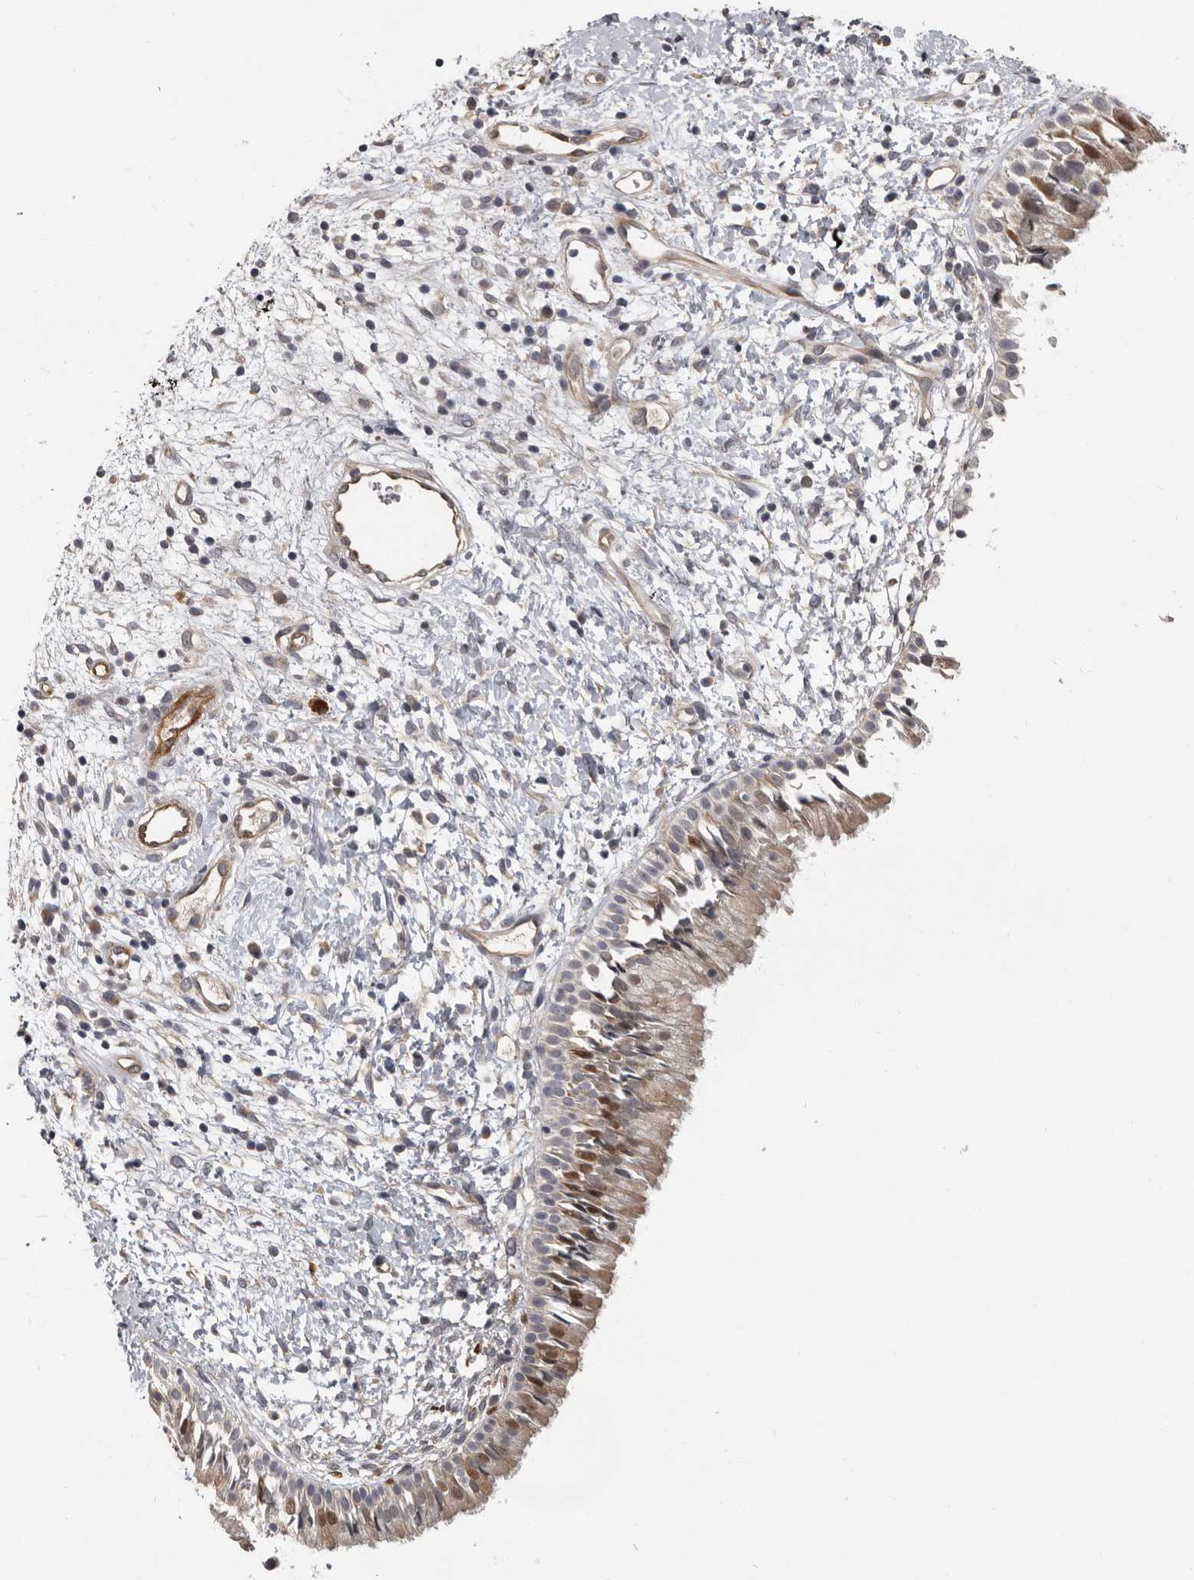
{"staining": {"intensity": "moderate", "quantity": ">75%", "location": "cytoplasmic/membranous,nuclear"}, "tissue": "nasopharynx", "cell_type": "Respiratory epithelial cells", "image_type": "normal", "snomed": [{"axis": "morphology", "description": "Normal tissue, NOS"}, {"axis": "topography", "description": "Nasopharynx"}], "caption": "This is a histology image of IHC staining of benign nasopharynx, which shows moderate expression in the cytoplasmic/membranous,nuclear of respiratory epithelial cells.", "gene": "MTF1", "patient": {"sex": "male", "age": 22}}